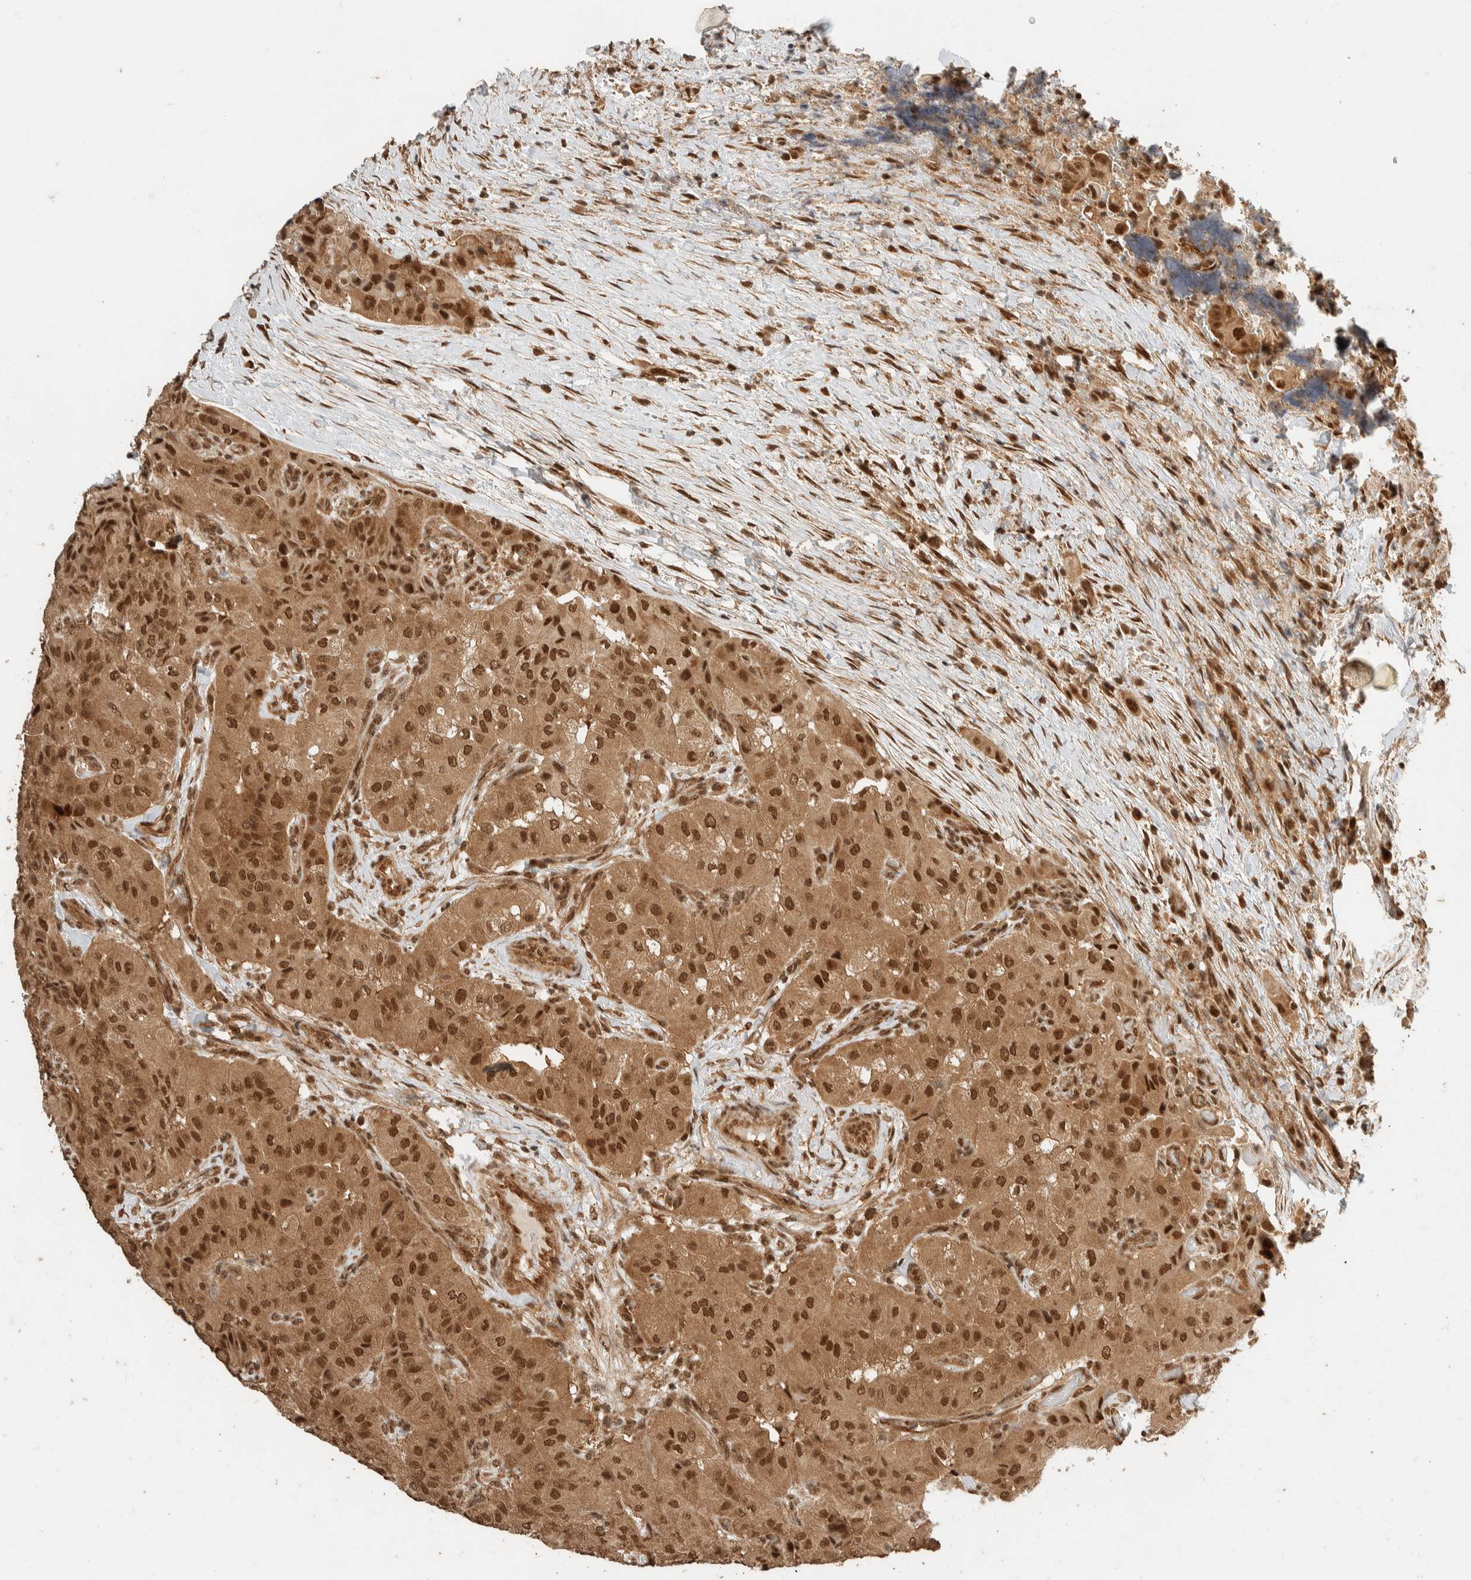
{"staining": {"intensity": "strong", "quantity": ">75%", "location": "cytoplasmic/membranous,nuclear"}, "tissue": "thyroid cancer", "cell_type": "Tumor cells", "image_type": "cancer", "snomed": [{"axis": "morphology", "description": "Papillary adenocarcinoma, NOS"}, {"axis": "topography", "description": "Thyroid gland"}], "caption": "Thyroid cancer (papillary adenocarcinoma) stained for a protein (brown) reveals strong cytoplasmic/membranous and nuclear positive expression in approximately >75% of tumor cells.", "gene": "ZBTB2", "patient": {"sex": "female", "age": 59}}